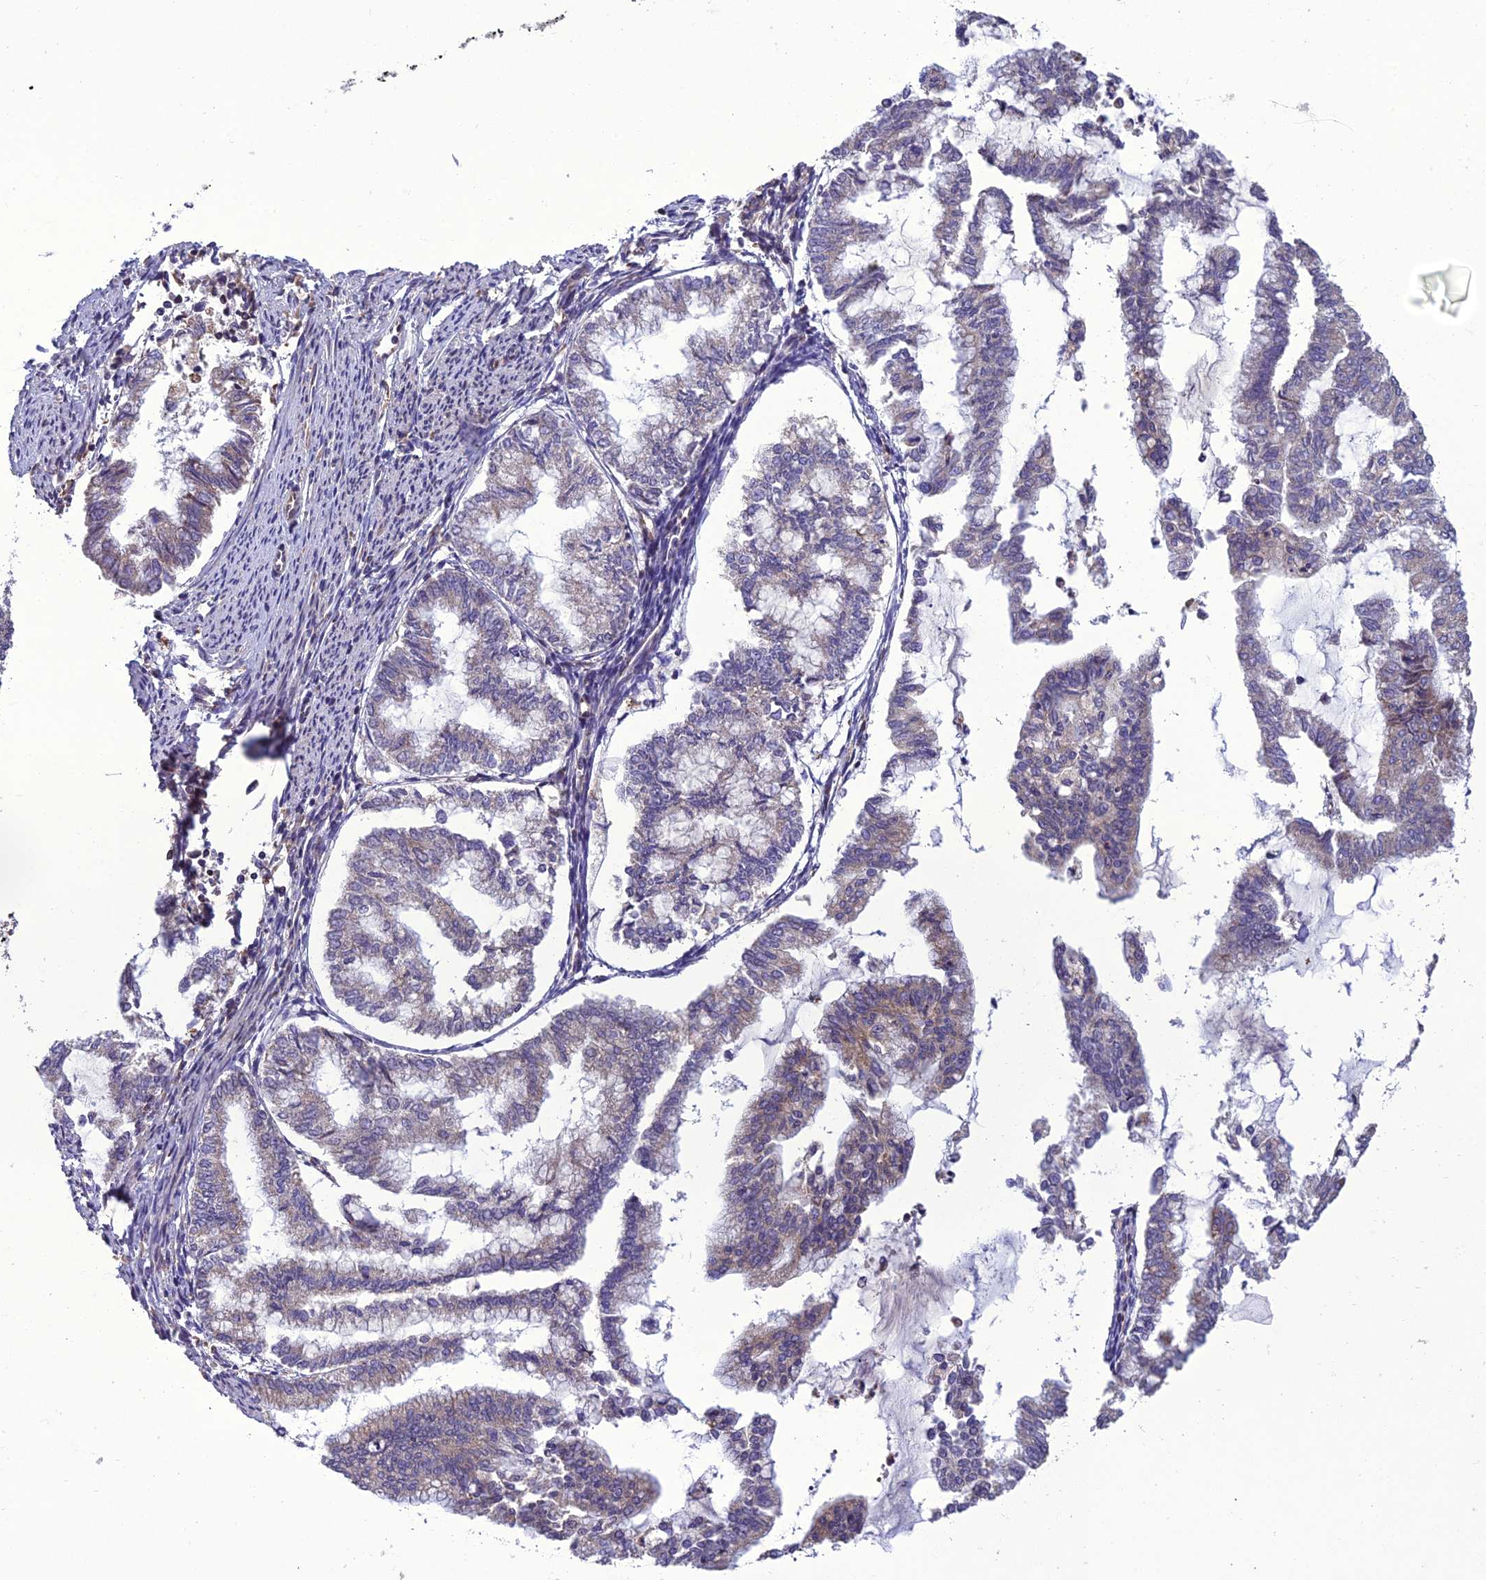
{"staining": {"intensity": "weak", "quantity": "<25%", "location": "cytoplasmic/membranous"}, "tissue": "endometrial cancer", "cell_type": "Tumor cells", "image_type": "cancer", "snomed": [{"axis": "morphology", "description": "Adenocarcinoma, NOS"}, {"axis": "topography", "description": "Endometrium"}], "caption": "This is an IHC photomicrograph of endometrial adenocarcinoma. There is no staining in tumor cells.", "gene": "GIMAP1", "patient": {"sex": "female", "age": 79}}